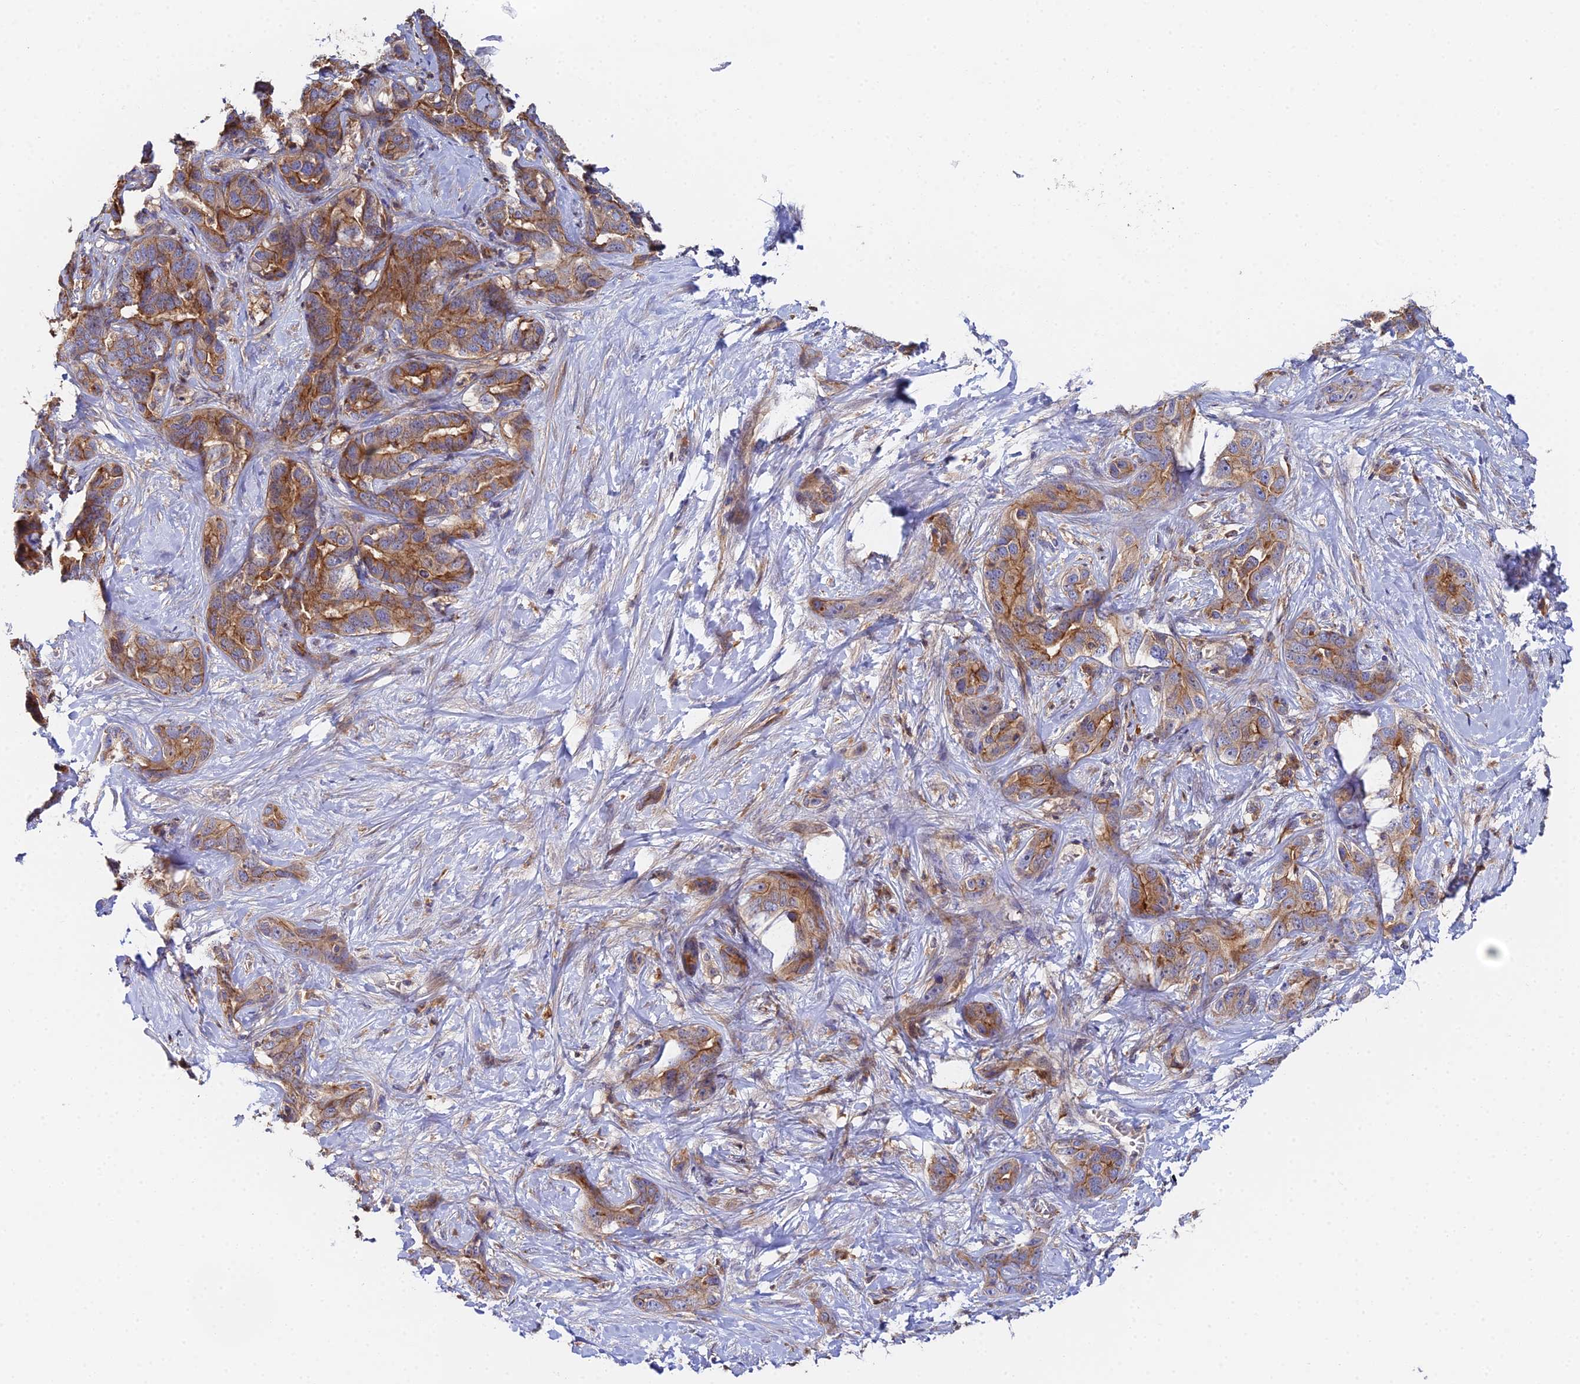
{"staining": {"intensity": "moderate", "quantity": "25%-75%", "location": "cytoplasmic/membranous"}, "tissue": "liver cancer", "cell_type": "Tumor cells", "image_type": "cancer", "snomed": [{"axis": "morphology", "description": "Cholangiocarcinoma"}, {"axis": "topography", "description": "Liver"}], "caption": "Liver cancer stained with a brown dye displays moderate cytoplasmic/membranous positive positivity in about 25%-75% of tumor cells.", "gene": "GNG5B", "patient": {"sex": "male", "age": 59}}